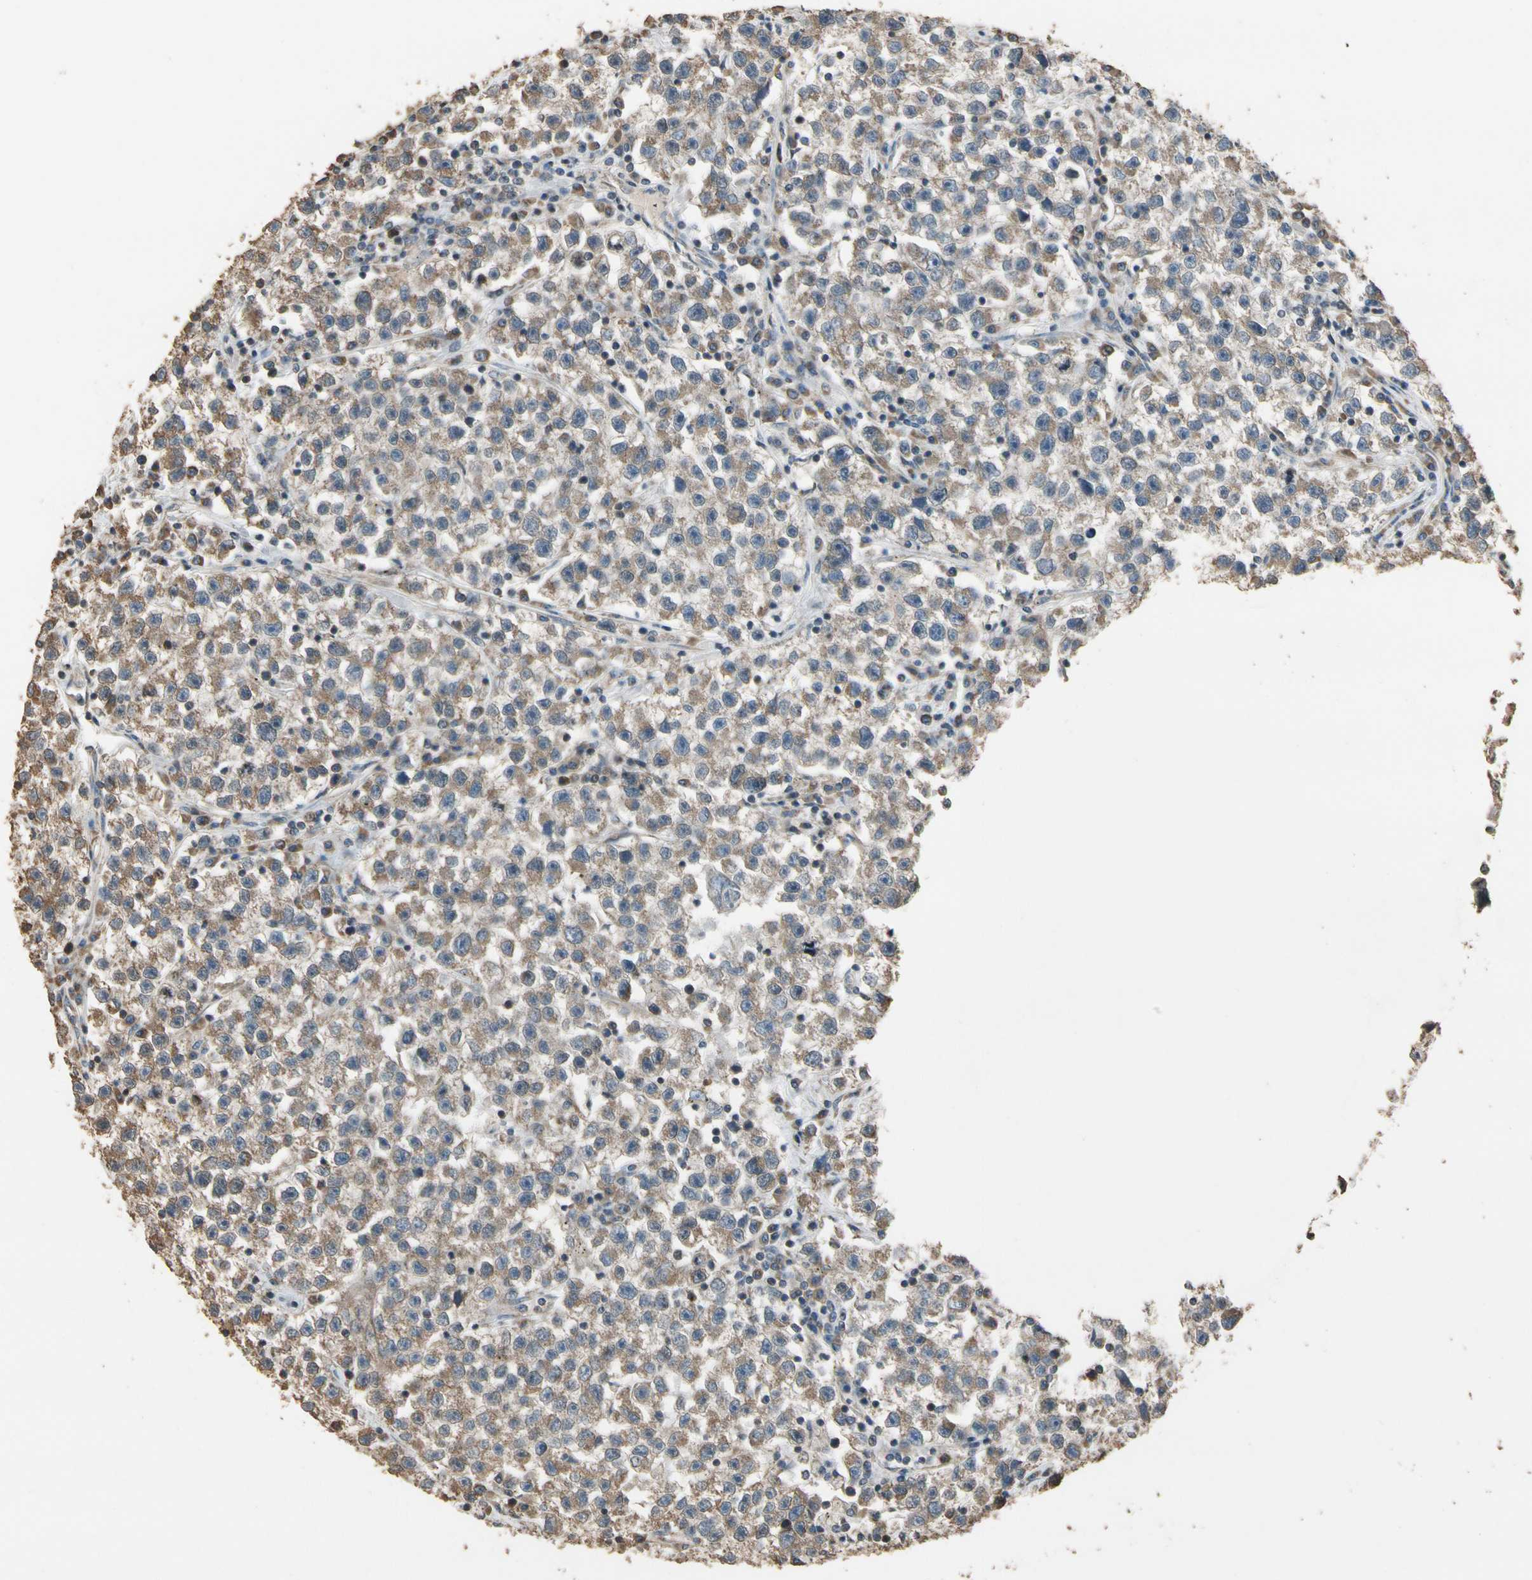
{"staining": {"intensity": "moderate", "quantity": "25%-75%", "location": "cytoplasmic/membranous"}, "tissue": "testis cancer", "cell_type": "Tumor cells", "image_type": "cancer", "snomed": [{"axis": "morphology", "description": "Seminoma, NOS"}, {"axis": "topography", "description": "Testis"}], "caption": "Protein staining shows moderate cytoplasmic/membranous expression in approximately 25%-75% of tumor cells in testis cancer (seminoma). (Brightfield microscopy of DAB IHC at high magnification).", "gene": "STX18", "patient": {"sex": "male", "age": 22}}